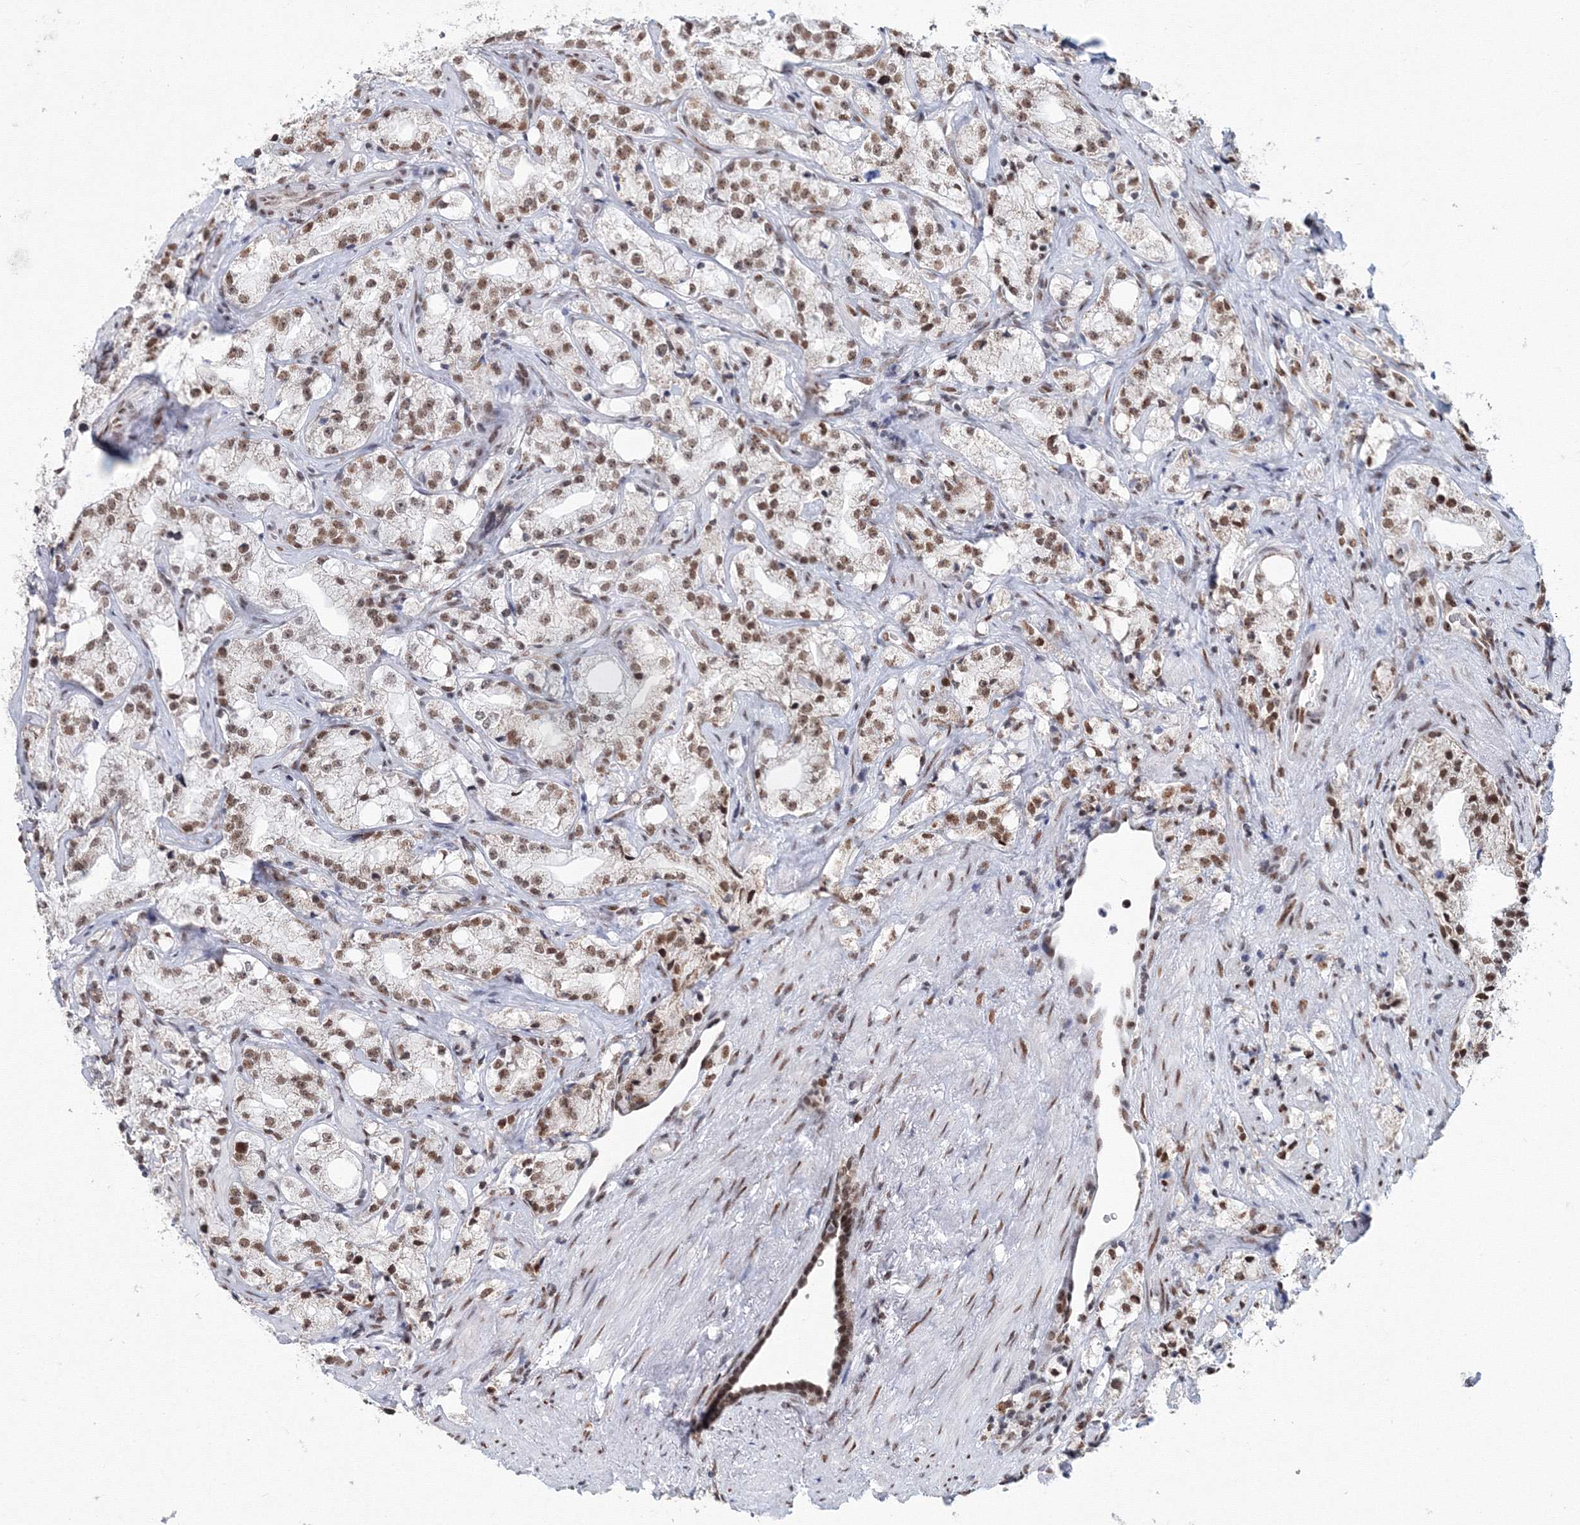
{"staining": {"intensity": "moderate", "quantity": ">75%", "location": "nuclear"}, "tissue": "prostate cancer", "cell_type": "Tumor cells", "image_type": "cancer", "snomed": [{"axis": "morphology", "description": "Adenocarcinoma, High grade"}, {"axis": "topography", "description": "Prostate"}], "caption": "High-grade adenocarcinoma (prostate) stained for a protein exhibits moderate nuclear positivity in tumor cells.", "gene": "SF3B6", "patient": {"sex": "male", "age": 64}}